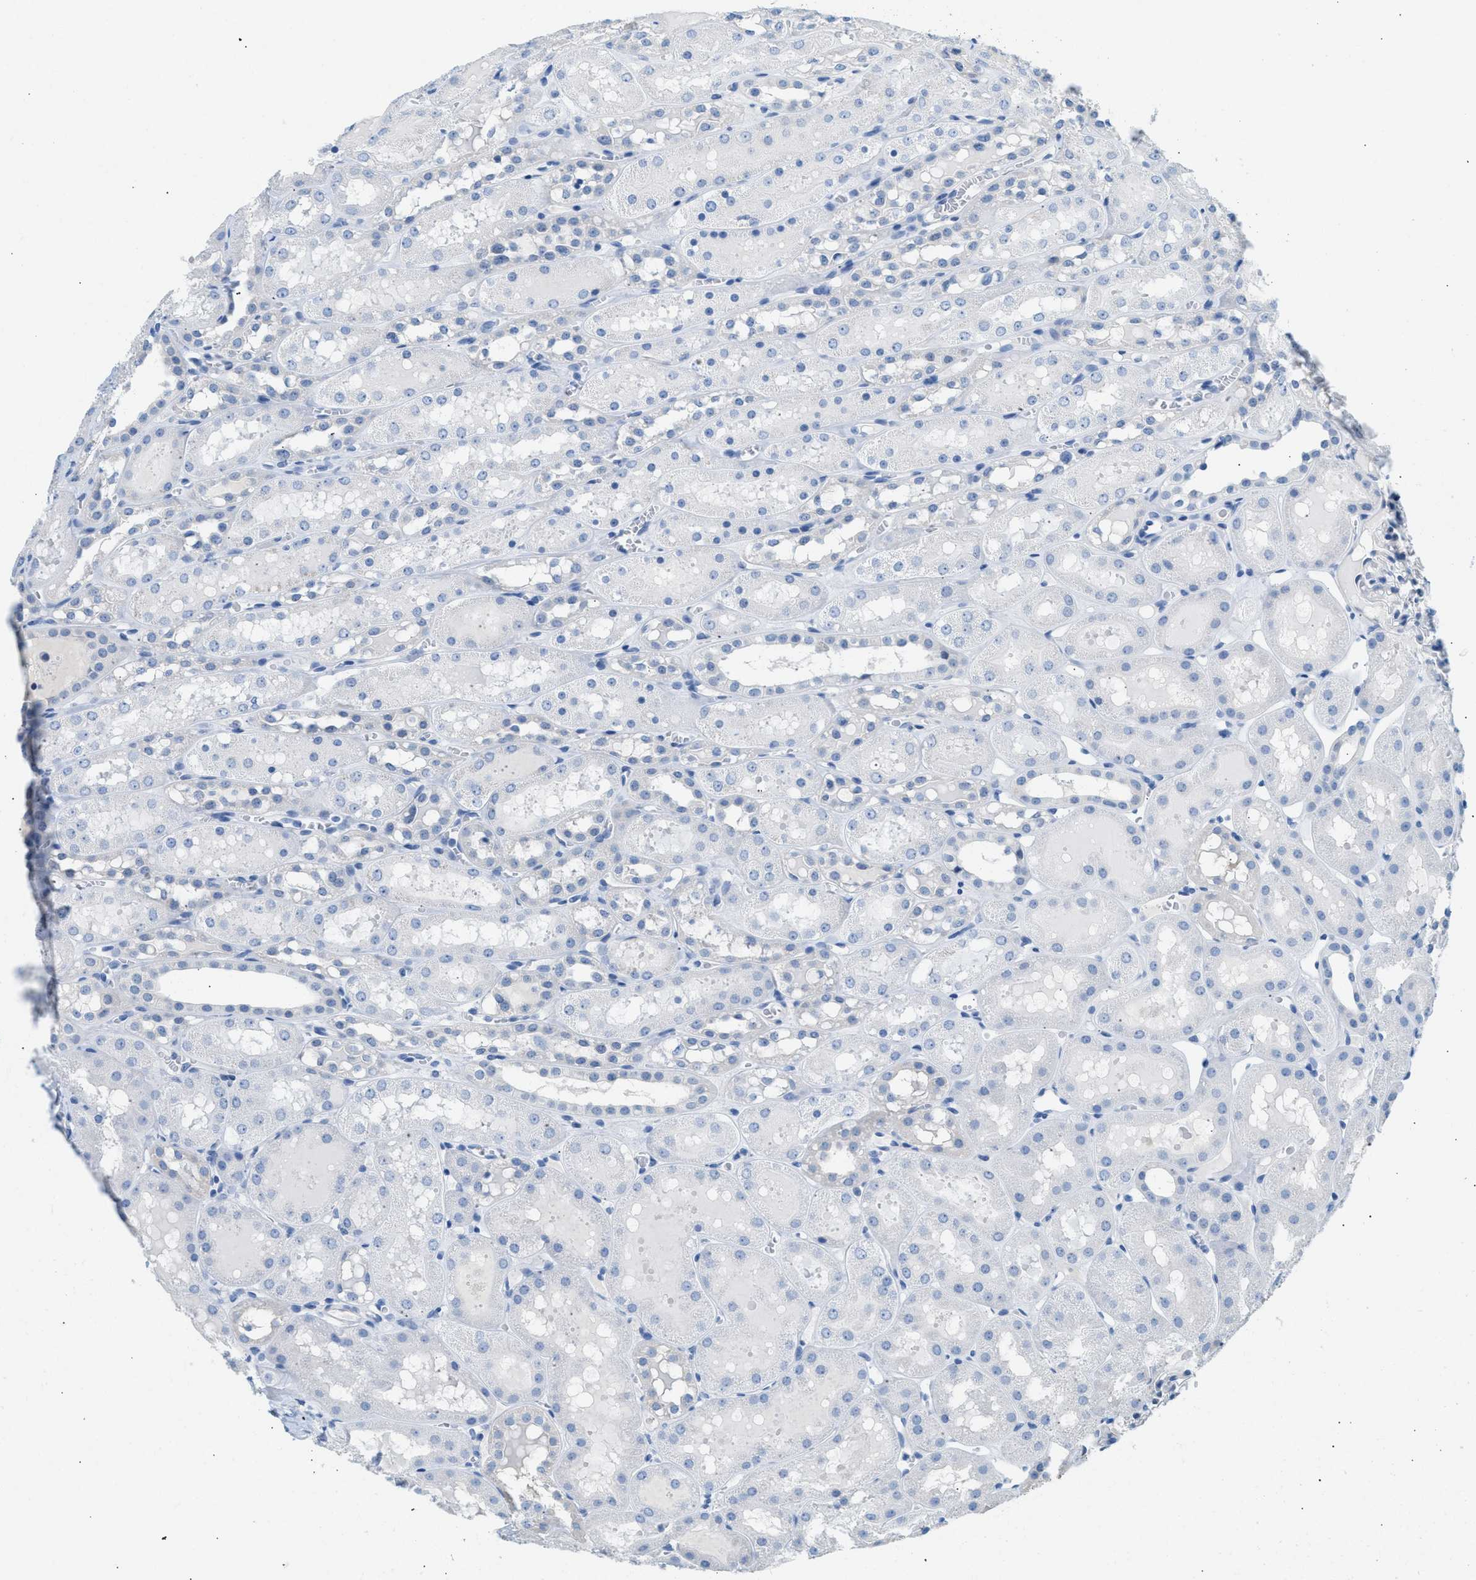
{"staining": {"intensity": "negative", "quantity": "none", "location": "none"}, "tissue": "kidney", "cell_type": "Cells in glomeruli", "image_type": "normal", "snomed": [{"axis": "morphology", "description": "Normal tissue, NOS"}, {"axis": "topography", "description": "Kidney"}, {"axis": "topography", "description": "Urinary bladder"}], "caption": "Kidney was stained to show a protein in brown. There is no significant expression in cells in glomeruli. (DAB IHC visualized using brightfield microscopy, high magnification).", "gene": "SPAM1", "patient": {"sex": "male", "age": 16}}